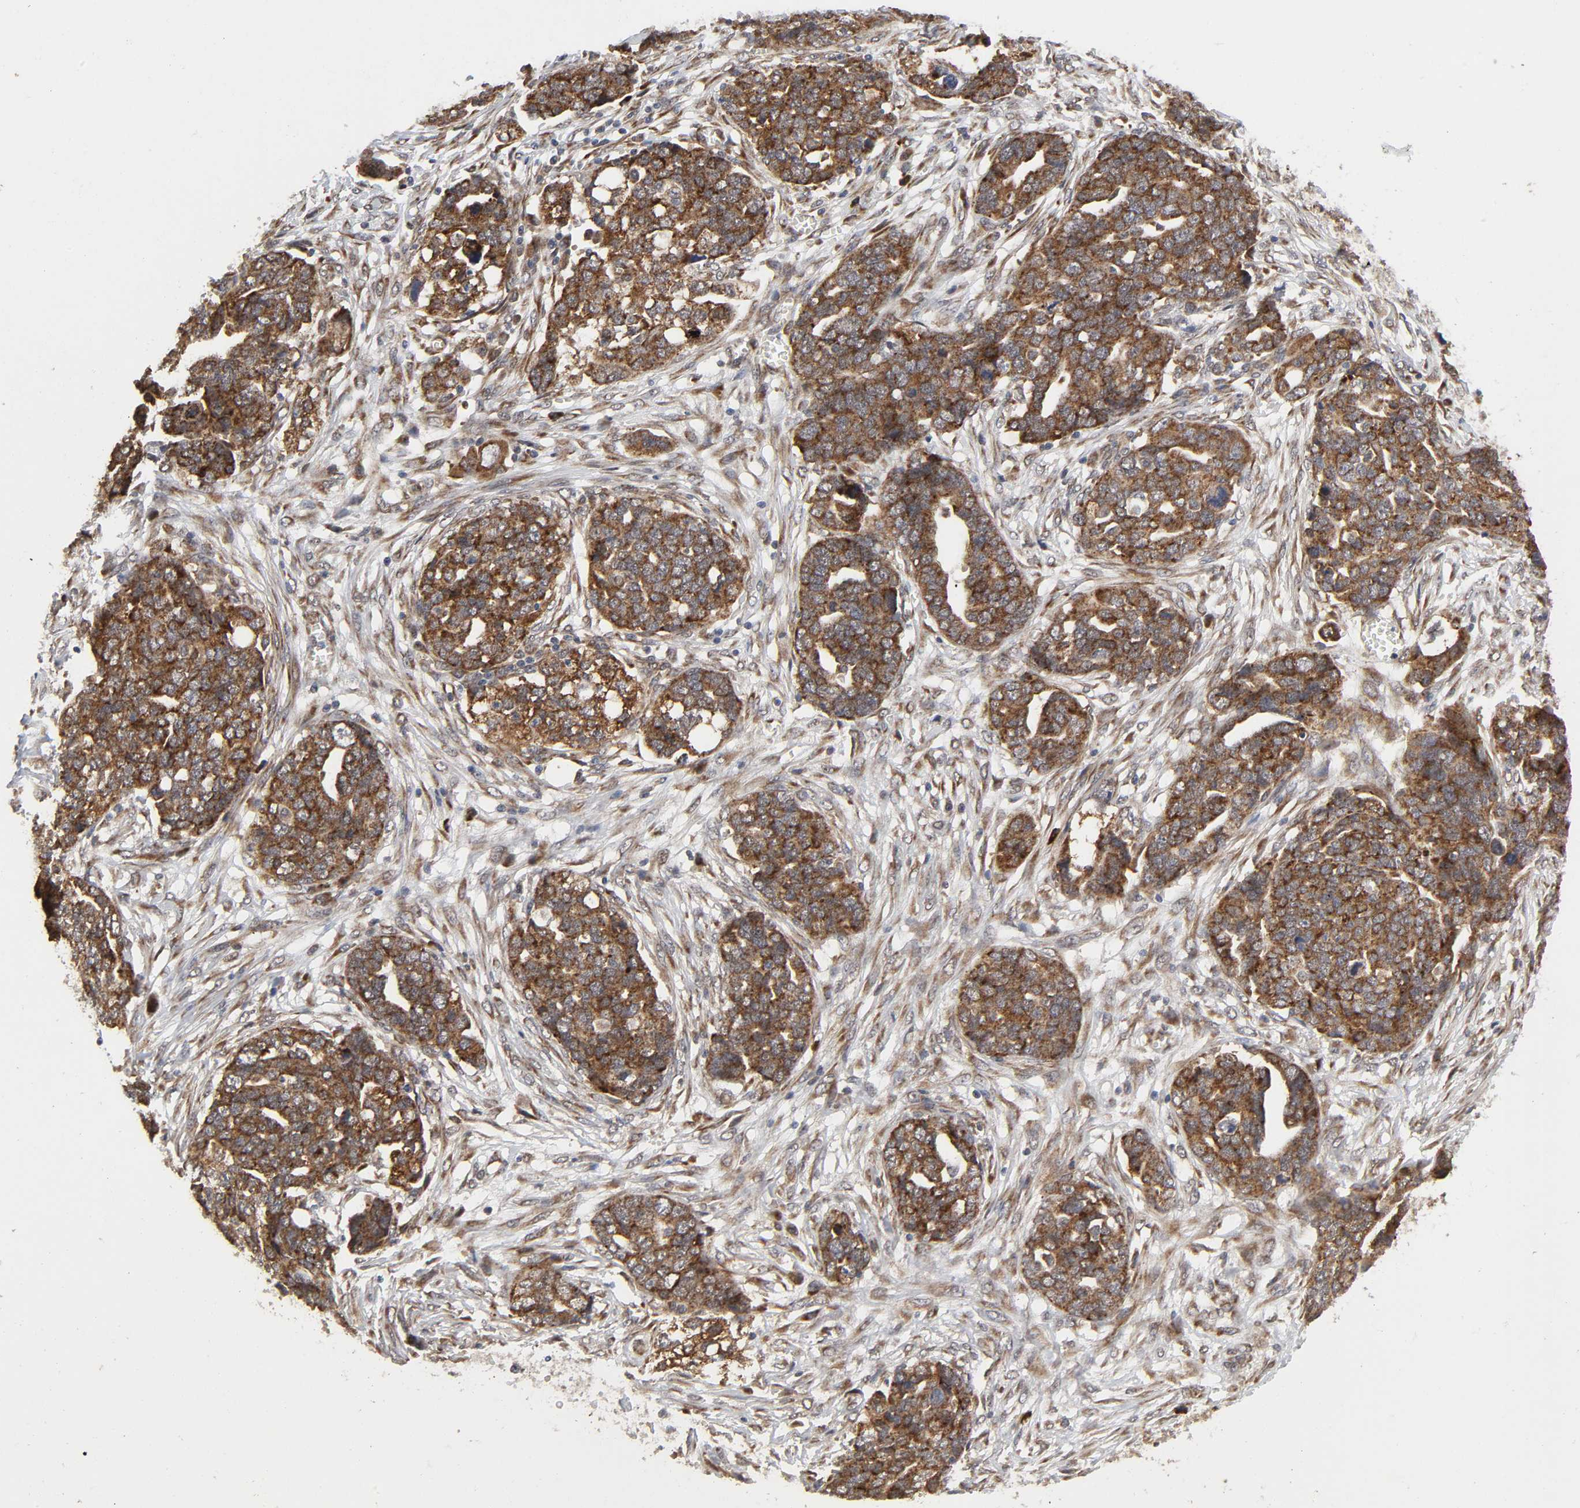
{"staining": {"intensity": "strong", "quantity": ">75%", "location": "cytoplasmic/membranous"}, "tissue": "ovarian cancer", "cell_type": "Tumor cells", "image_type": "cancer", "snomed": [{"axis": "morphology", "description": "Normal tissue, NOS"}, {"axis": "morphology", "description": "Cystadenocarcinoma, serous, NOS"}, {"axis": "topography", "description": "Fallopian tube"}, {"axis": "topography", "description": "Ovary"}], "caption": "Ovarian cancer (serous cystadenocarcinoma) was stained to show a protein in brown. There is high levels of strong cytoplasmic/membranous staining in approximately >75% of tumor cells.", "gene": "SLC30A9", "patient": {"sex": "female", "age": 56}}